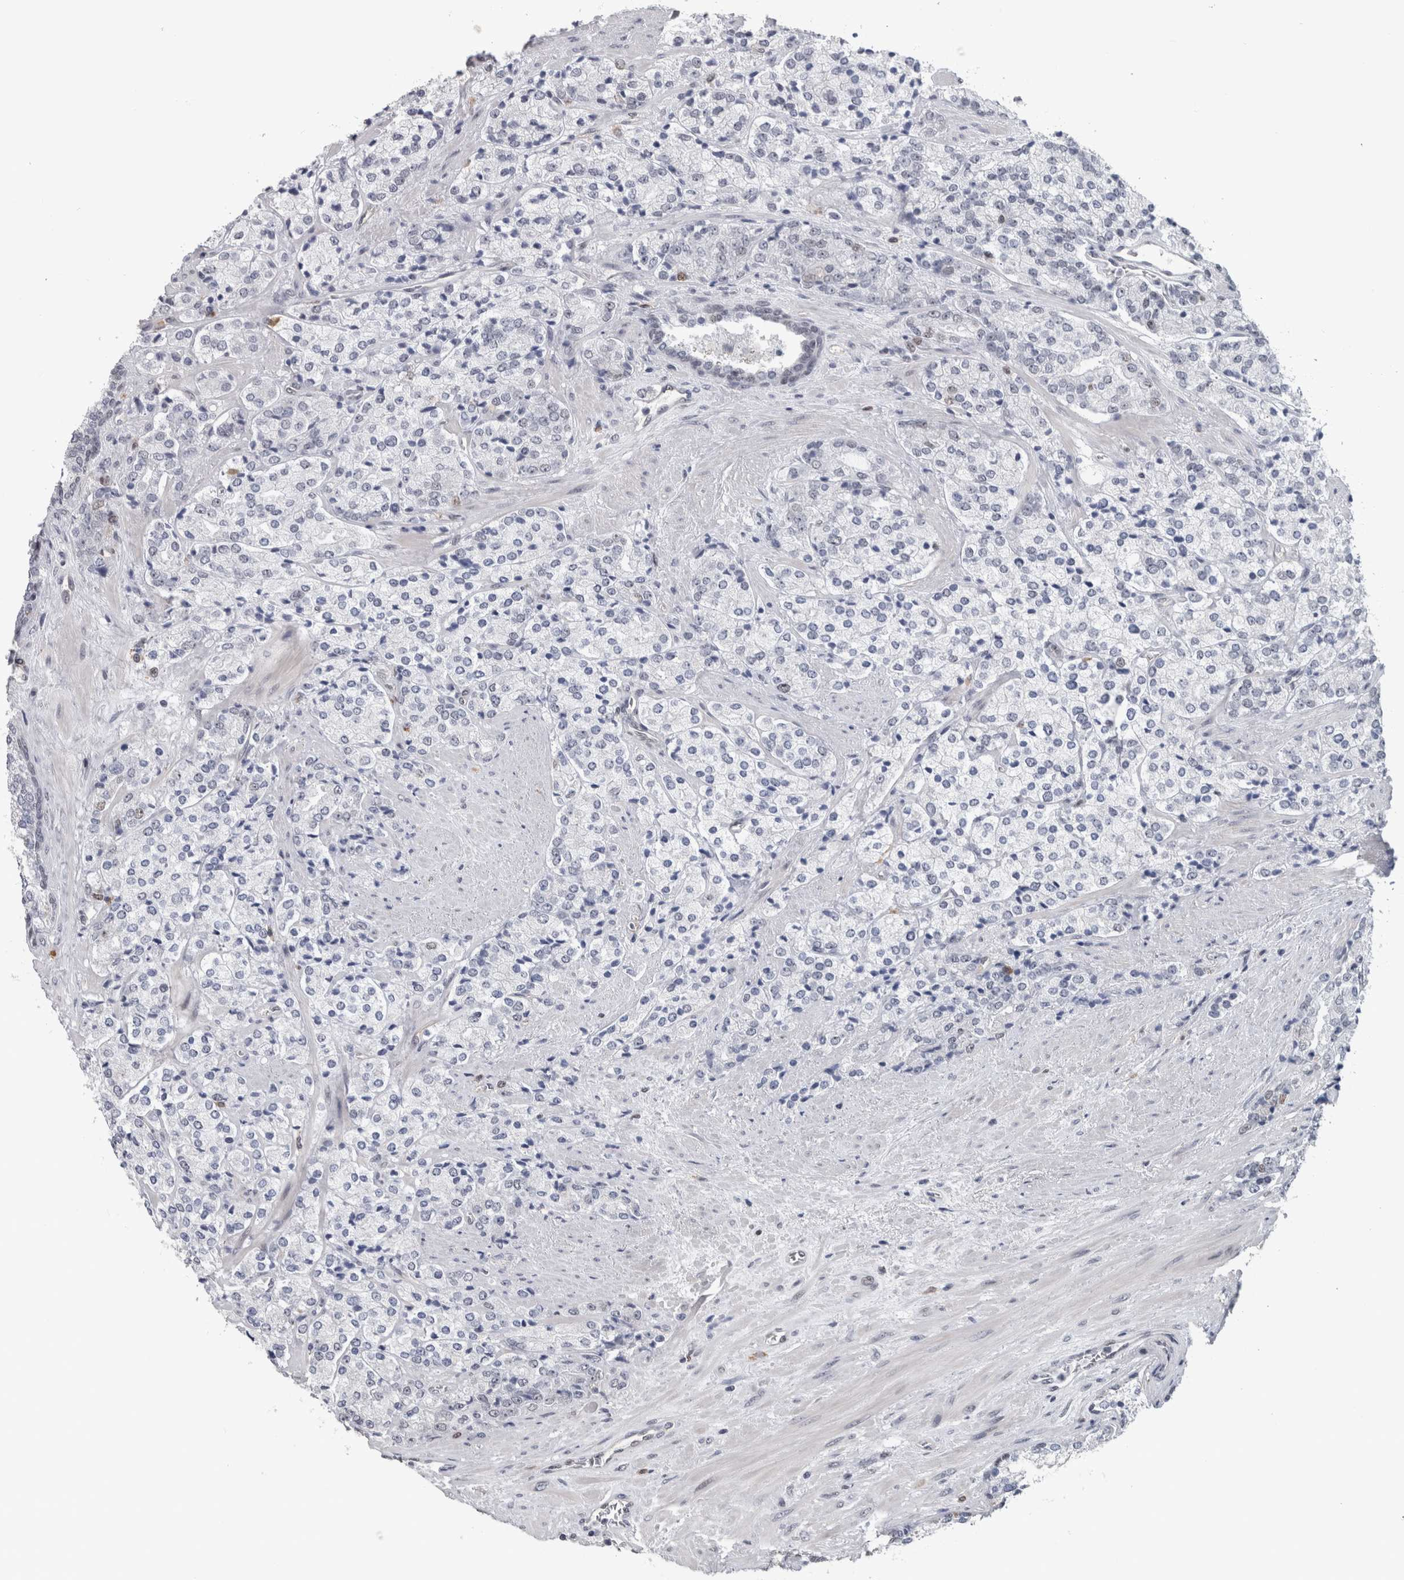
{"staining": {"intensity": "negative", "quantity": "none", "location": "none"}, "tissue": "prostate cancer", "cell_type": "Tumor cells", "image_type": "cancer", "snomed": [{"axis": "morphology", "description": "Adenocarcinoma, High grade"}, {"axis": "topography", "description": "Prostate"}], "caption": "This image is of prostate cancer (high-grade adenocarcinoma) stained with immunohistochemistry to label a protein in brown with the nuclei are counter-stained blue. There is no expression in tumor cells. Nuclei are stained in blue.", "gene": "POLD2", "patient": {"sex": "male", "age": 71}}